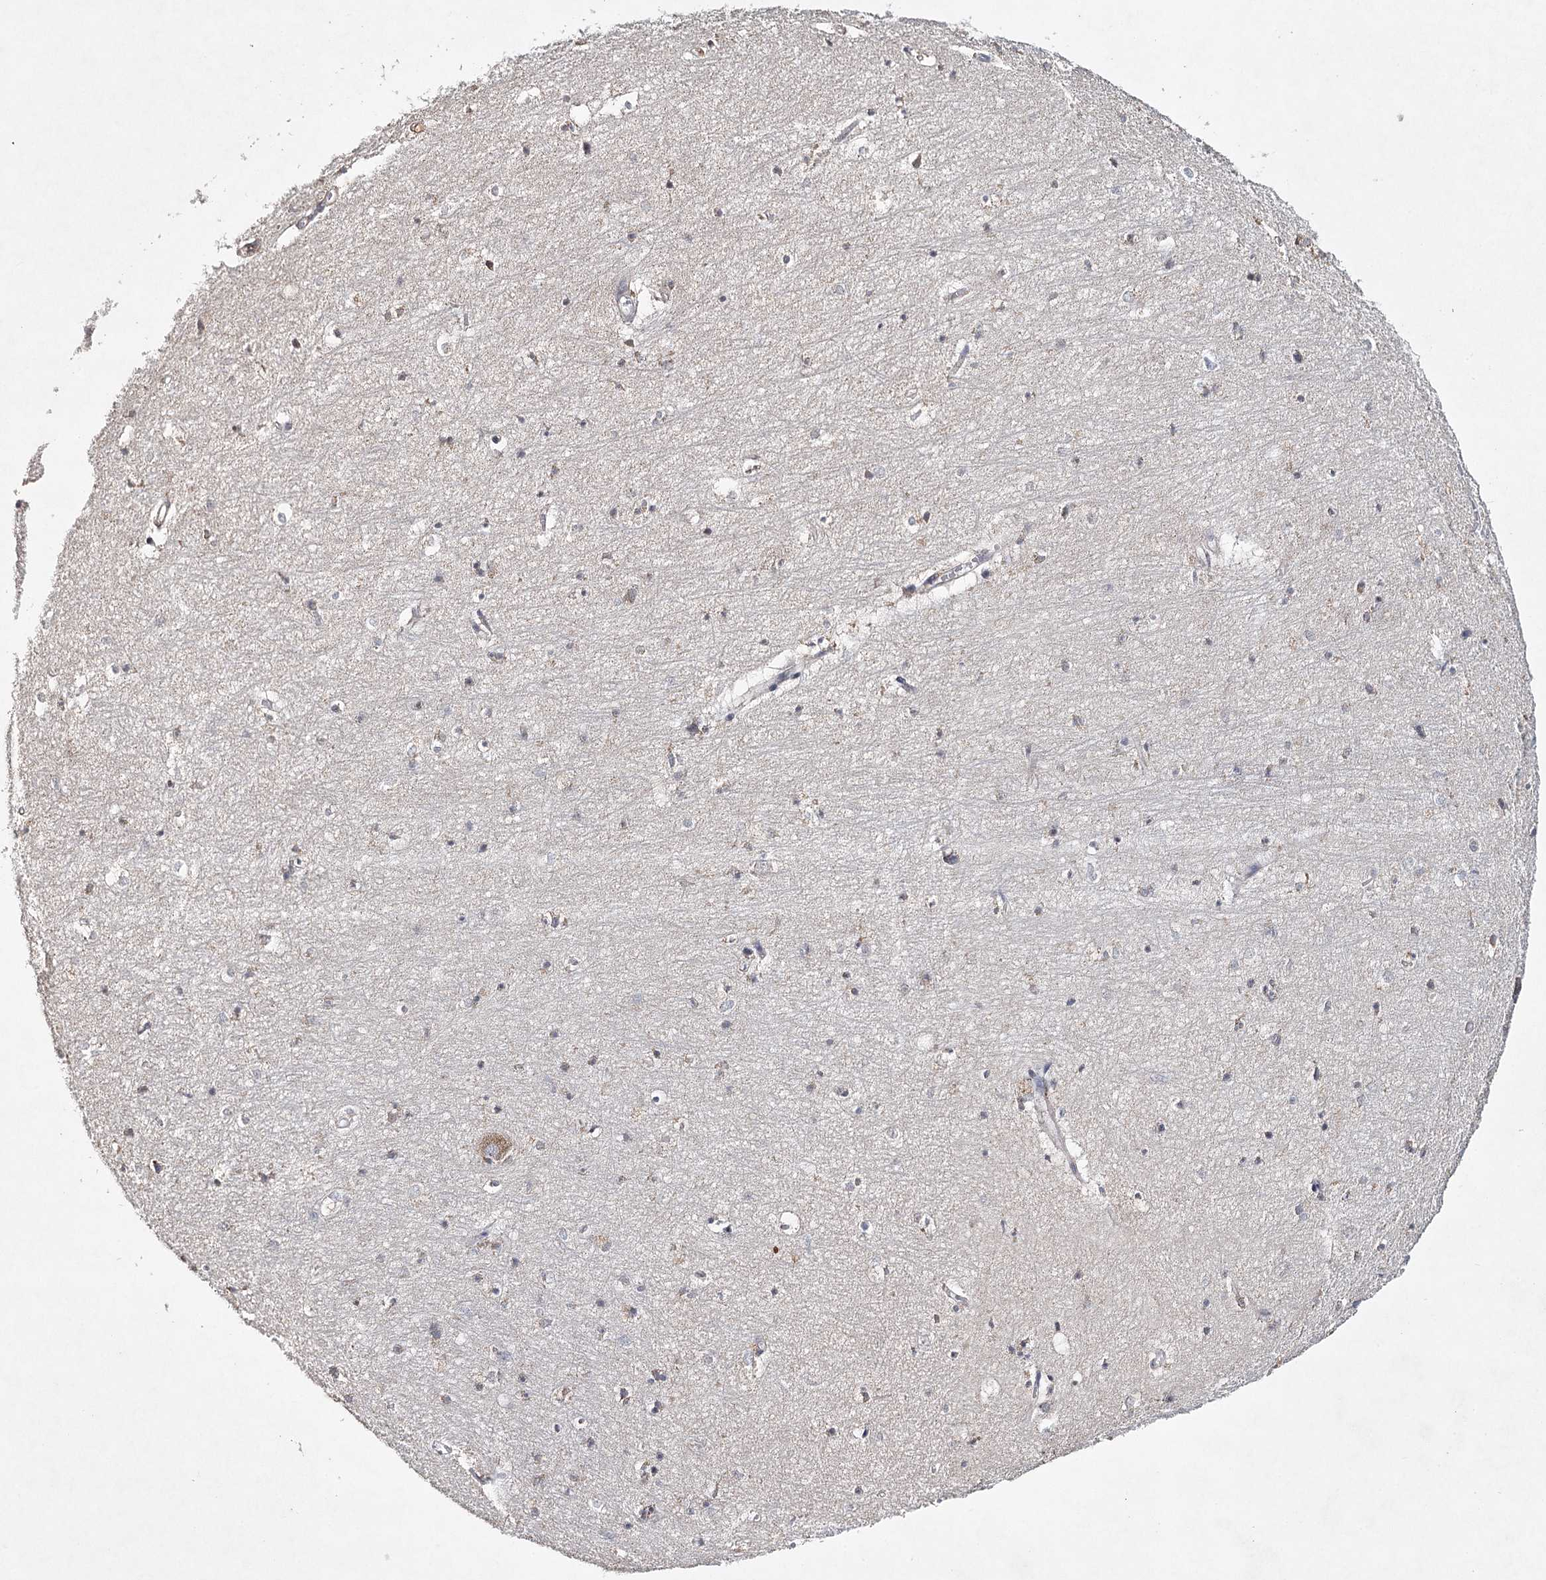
{"staining": {"intensity": "weak", "quantity": "<25%", "location": "cytoplasmic/membranous"}, "tissue": "hippocampus", "cell_type": "Glial cells", "image_type": "normal", "snomed": [{"axis": "morphology", "description": "Normal tissue, NOS"}, {"axis": "topography", "description": "Hippocampus"}], "caption": "An immunohistochemistry histopathology image of normal hippocampus is shown. There is no staining in glial cells of hippocampus.", "gene": "ICOS", "patient": {"sex": "female", "age": 64}}